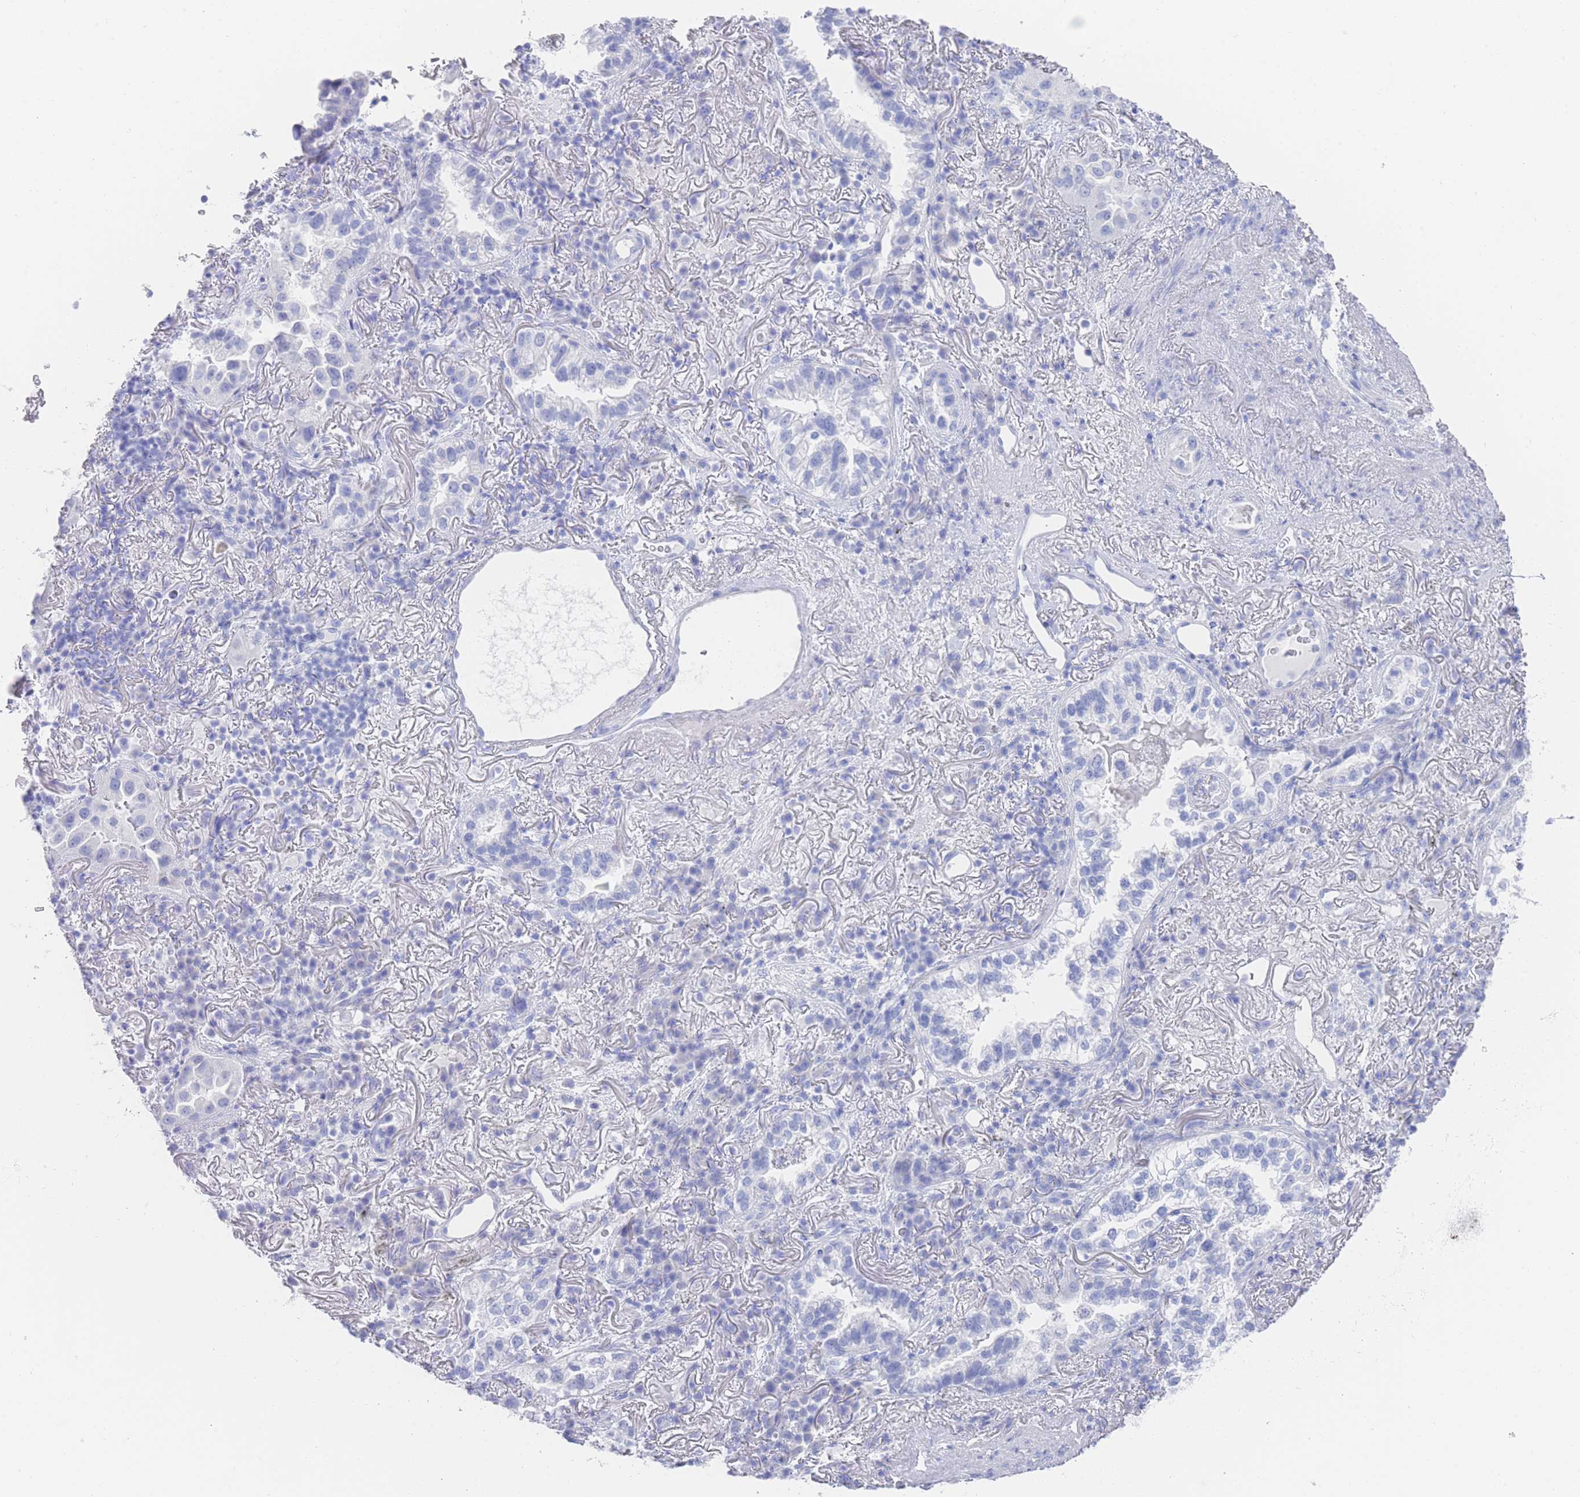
{"staining": {"intensity": "negative", "quantity": "none", "location": "none"}, "tissue": "lung cancer", "cell_type": "Tumor cells", "image_type": "cancer", "snomed": [{"axis": "morphology", "description": "Adenocarcinoma, NOS"}, {"axis": "topography", "description": "Lung"}], "caption": "DAB (3,3'-diaminobenzidine) immunohistochemical staining of adenocarcinoma (lung) shows no significant positivity in tumor cells.", "gene": "LRRC37A", "patient": {"sex": "female", "age": 69}}